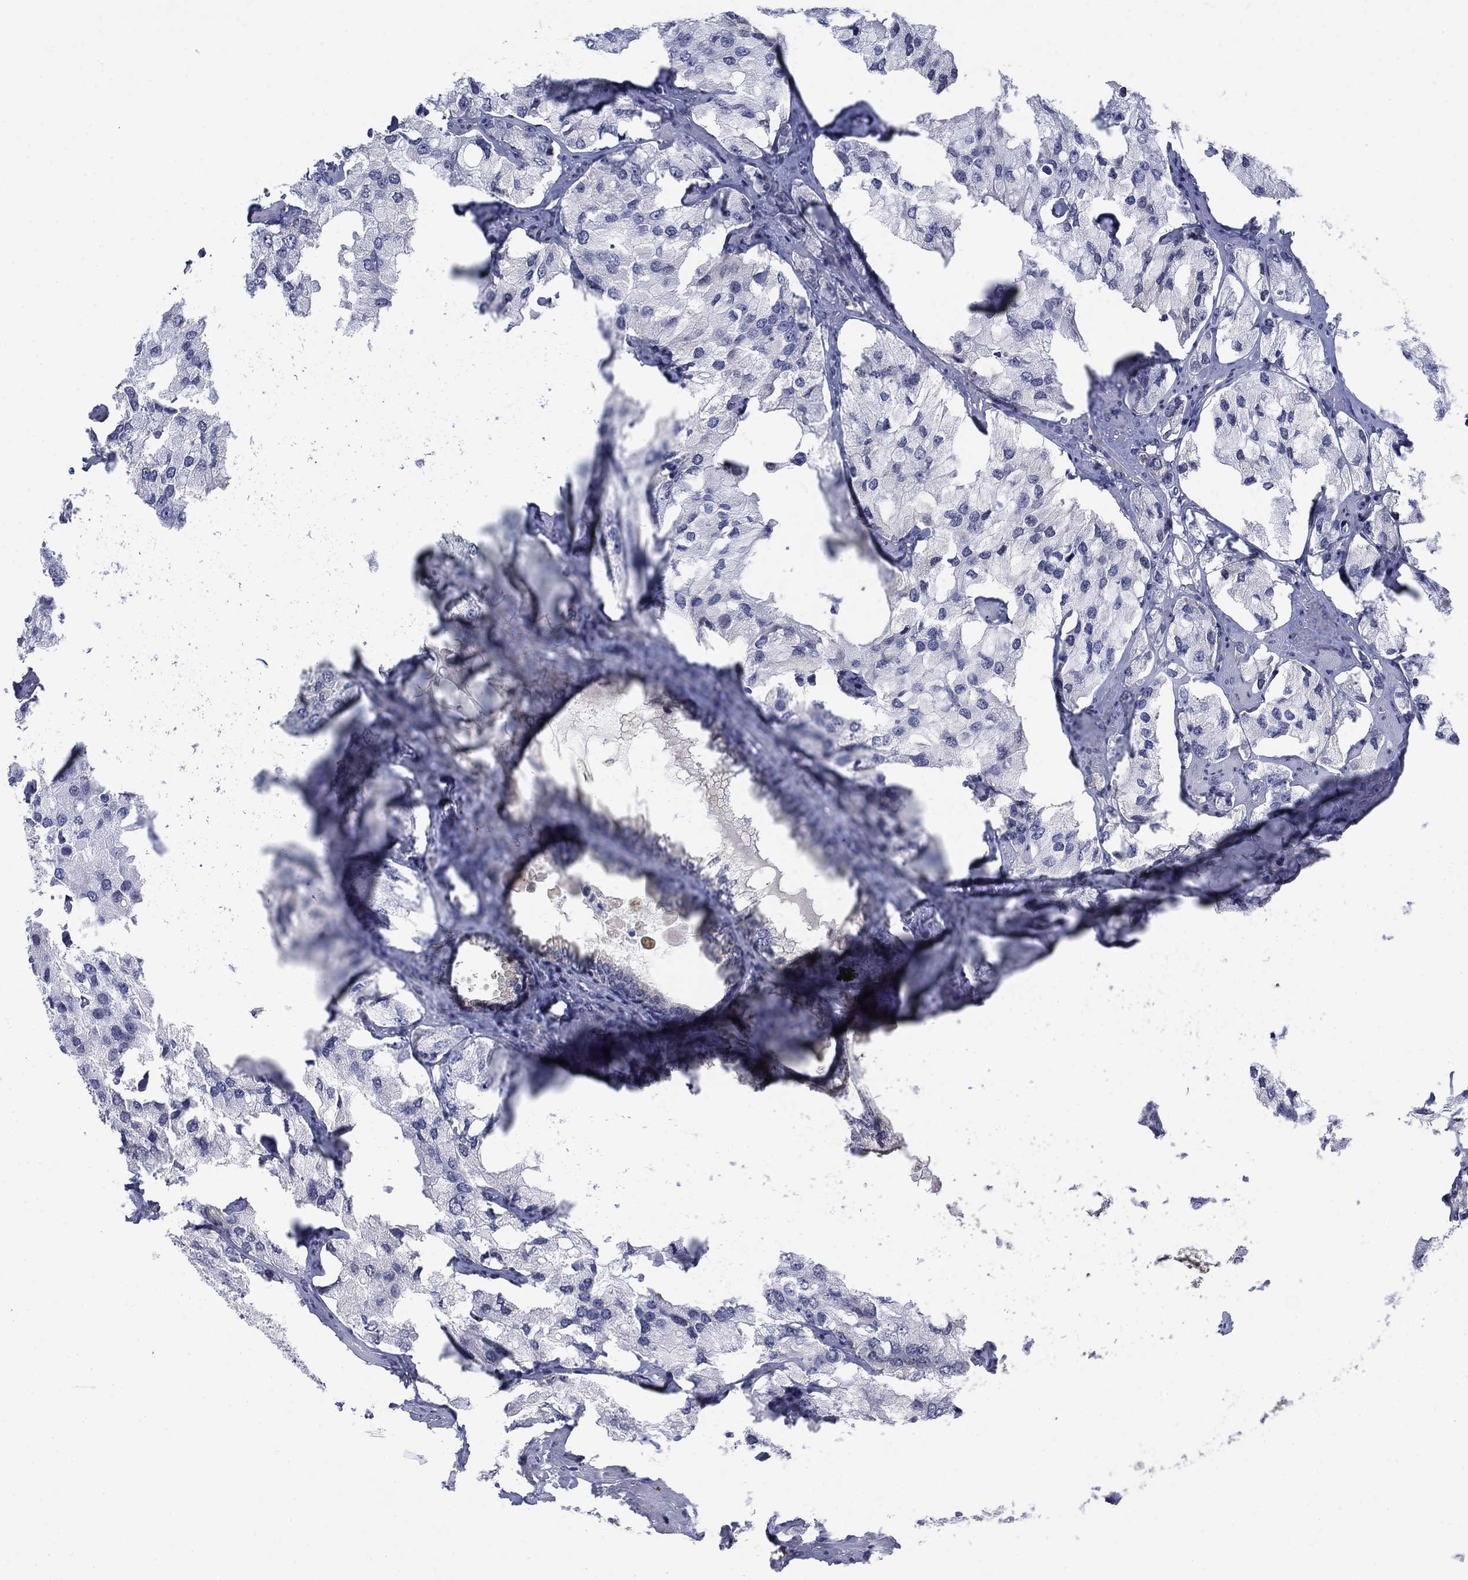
{"staining": {"intensity": "negative", "quantity": "none", "location": "none"}, "tissue": "prostate cancer", "cell_type": "Tumor cells", "image_type": "cancer", "snomed": [{"axis": "morphology", "description": "Adenocarcinoma, NOS"}, {"axis": "topography", "description": "Prostate and seminal vesicle, NOS"}, {"axis": "topography", "description": "Prostate"}], "caption": "An image of human prostate cancer (adenocarcinoma) is negative for staining in tumor cells. (DAB (3,3'-diaminobenzidine) IHC visualized using brightfield microscopy, high magnification).", "gene": "MYO3A", "patient": {"sex": "male", "age": 64}}